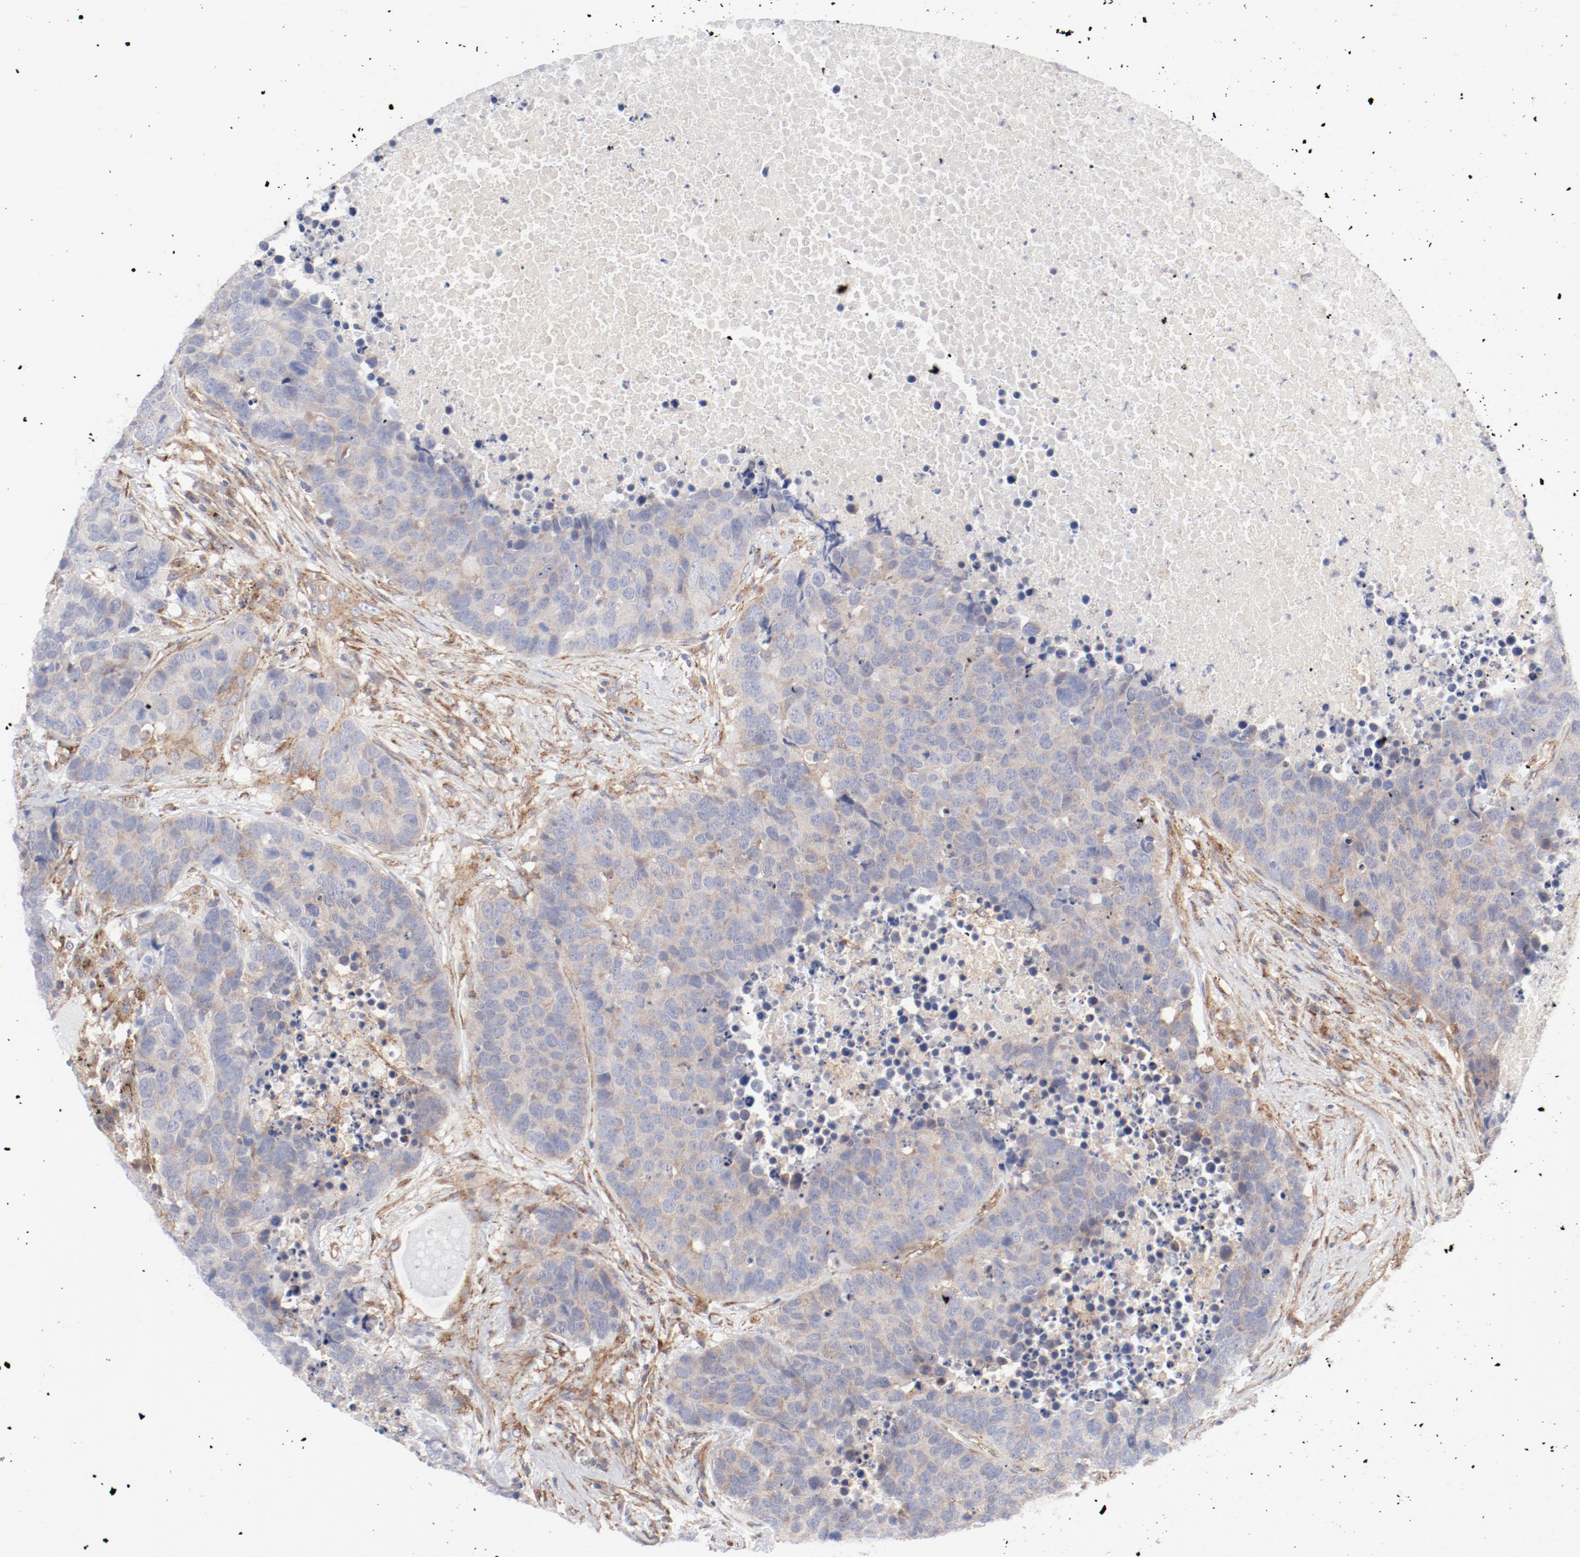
{"staining": {"intensity": "weak", "quantity": "25%-75%", "location": "cytoplasmic/membranous"}, "tissue": "carcinoid", "cell_type": "Tumor cells", "image_type": "cancer", "snomed": [{"axis": "morphology", "description": "Carcinoid, malignant, NOS"}, {"axis": "topography", "description": "Lung"}], "caption": "This micrograph shows carcinoid stained with immunohistochemistry to label a protein in brown. The cytoplasmic/membranous of tumor cells show weak positivity for the protein. Nuclei are counter-stained blue.", "gene": "AP2A1", "patient": {"sex": "male", "age": 60}}